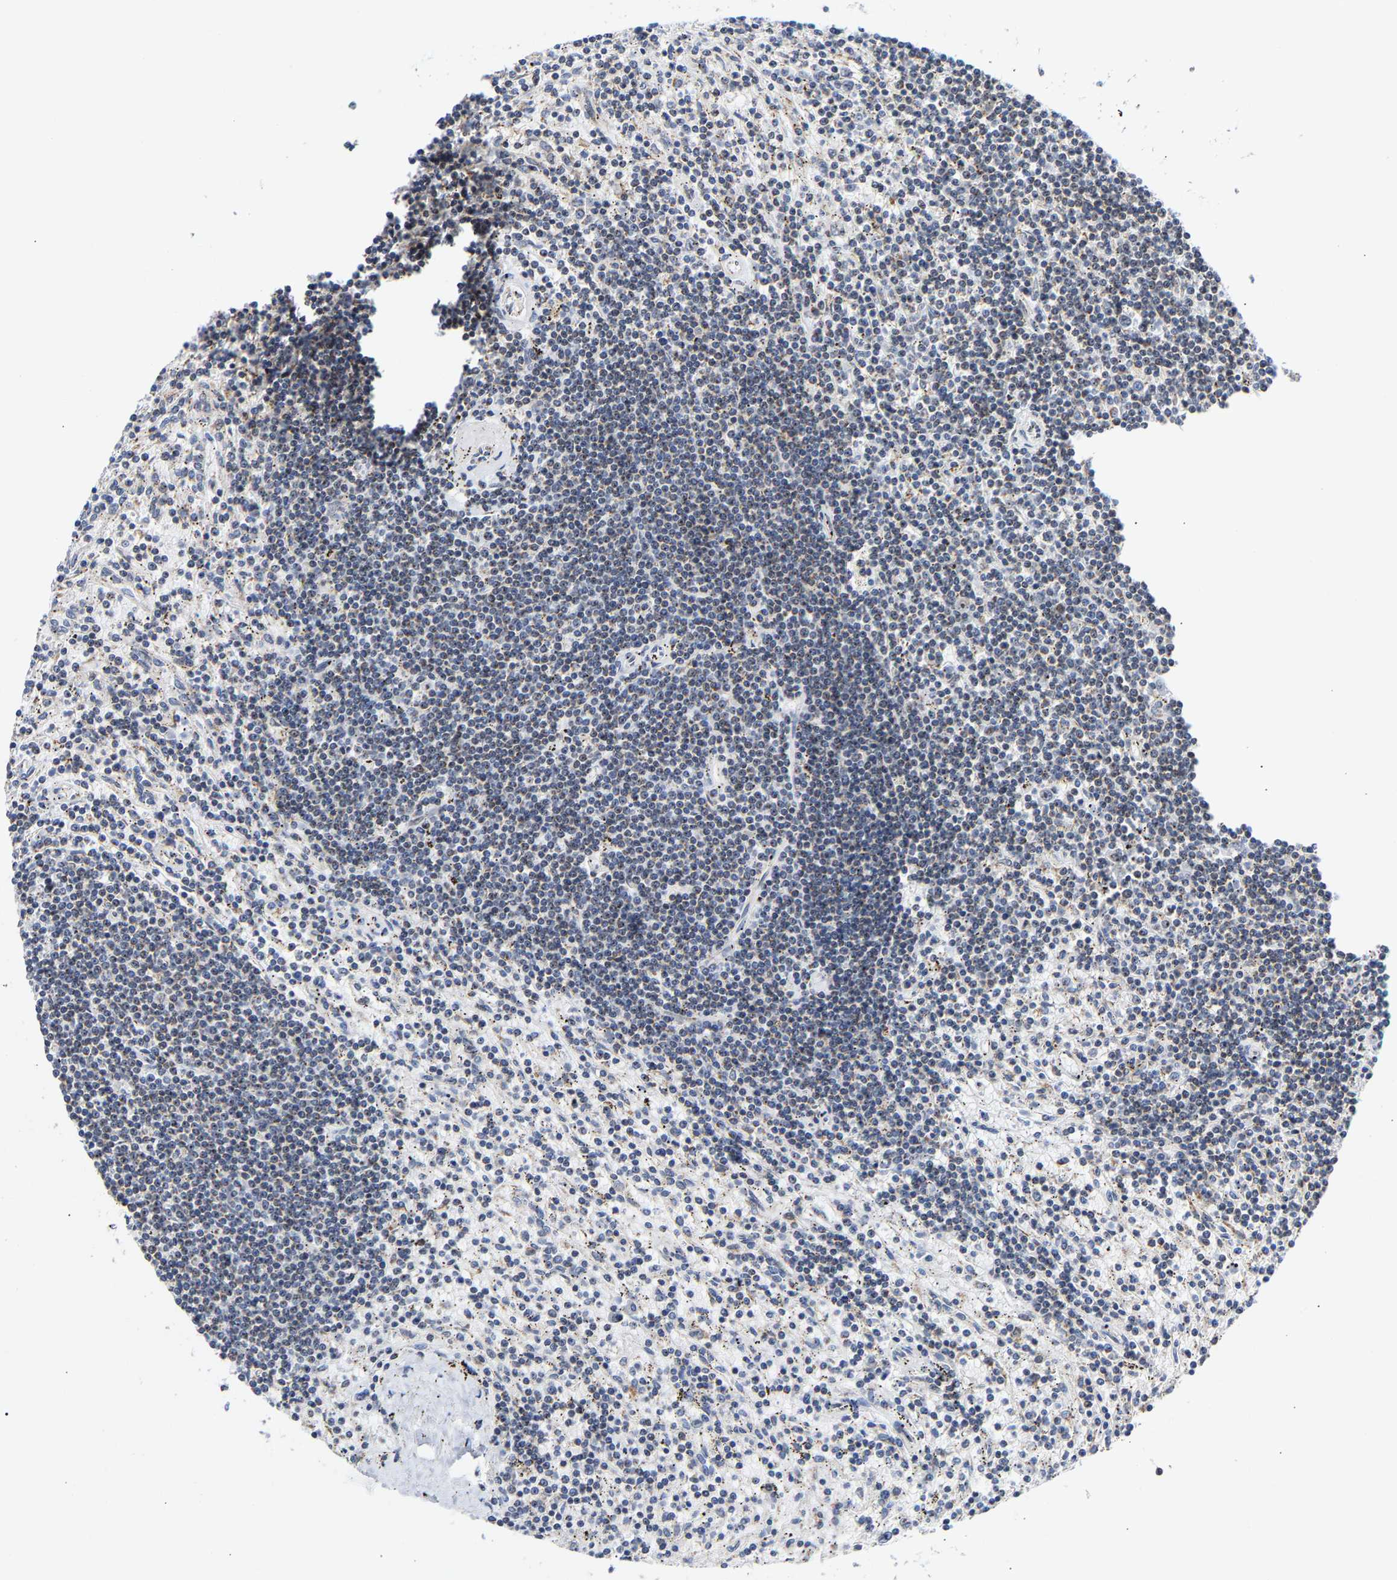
{"staining": {"intensity": "moderate", "quantity": "<25%", "location": "cytoplasmic/membranous"}, "tissue": "lymphoma", "cell_type": "Tumor cells", "image_type": "cancer", "snomed": [{"axis": "morphology", "description": "Malignant lymphoma, non-Hodgkin's type, Low grade"}, {"axis": "topography", "description": "Spleen"}], "caption": "Moderate cytoplasmic/membranous protein staining is present in about <25% of tumor cells in malignant lymphoma, non-Hodgkin's type (low-grade).", "gene": "PCNT", "patient": {"sex": "male", "age": 76}}